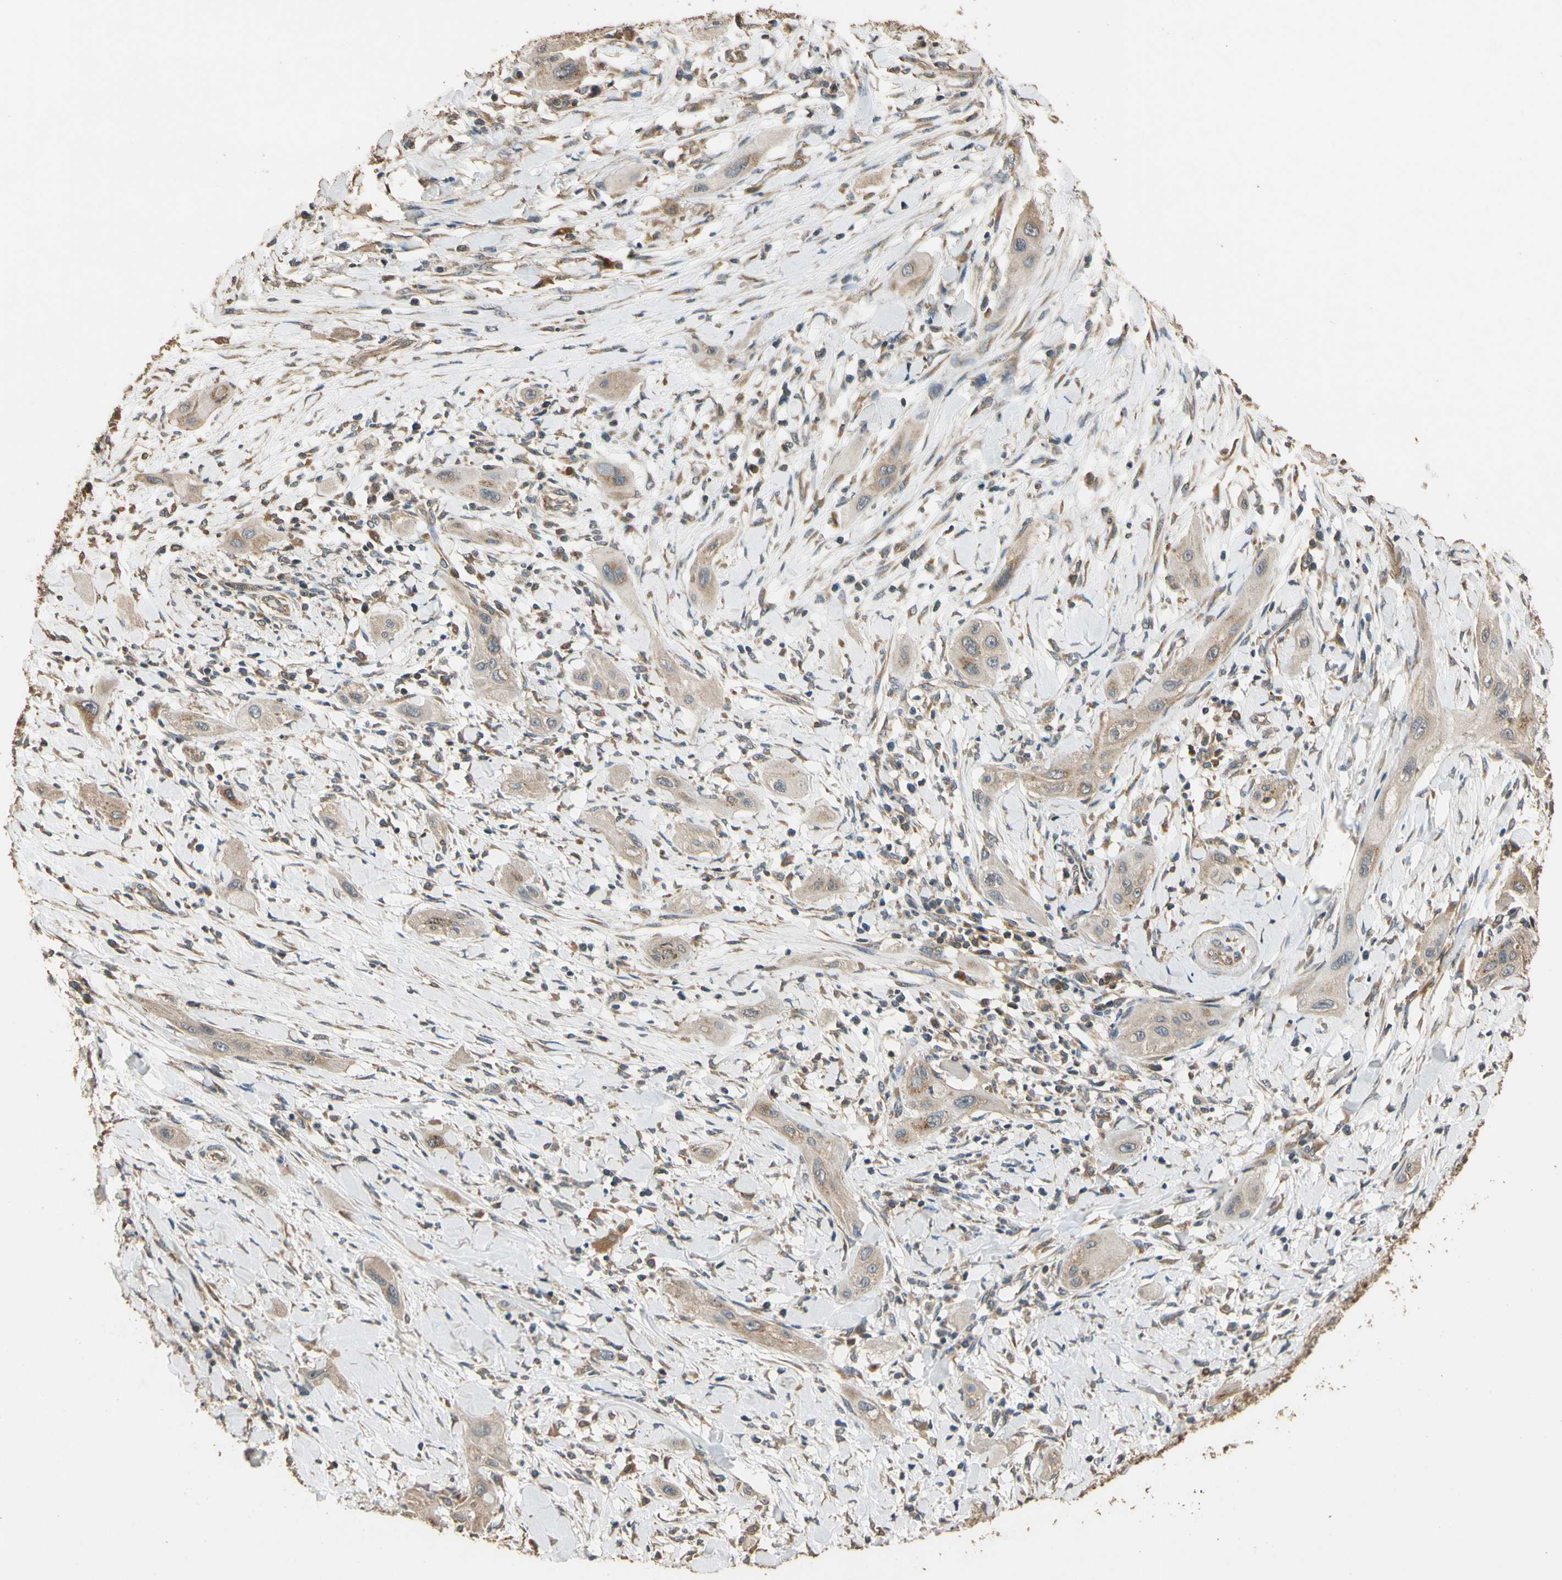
{"staining": {"intensity": "weak", "quantity": ">75%", "location": "cytoplasmic/membranous"}, "tissue": "lung cancer", "cell_type": "Tumor cells", "image_type": "cancer", "snomed": [{"axis": "morphology", "description": "Squamous cell carcinoma, NOS"}, {"axis": "topography", "description": "Lung"}], "caption": "Tumor cells exhibit low levels of weak cytoplasmic/membranous expression in approximately >75% of cells in human lung squamous cell carcinoma.", "gene": "STX18", "patient": {"sex": "female", "age": 47}}